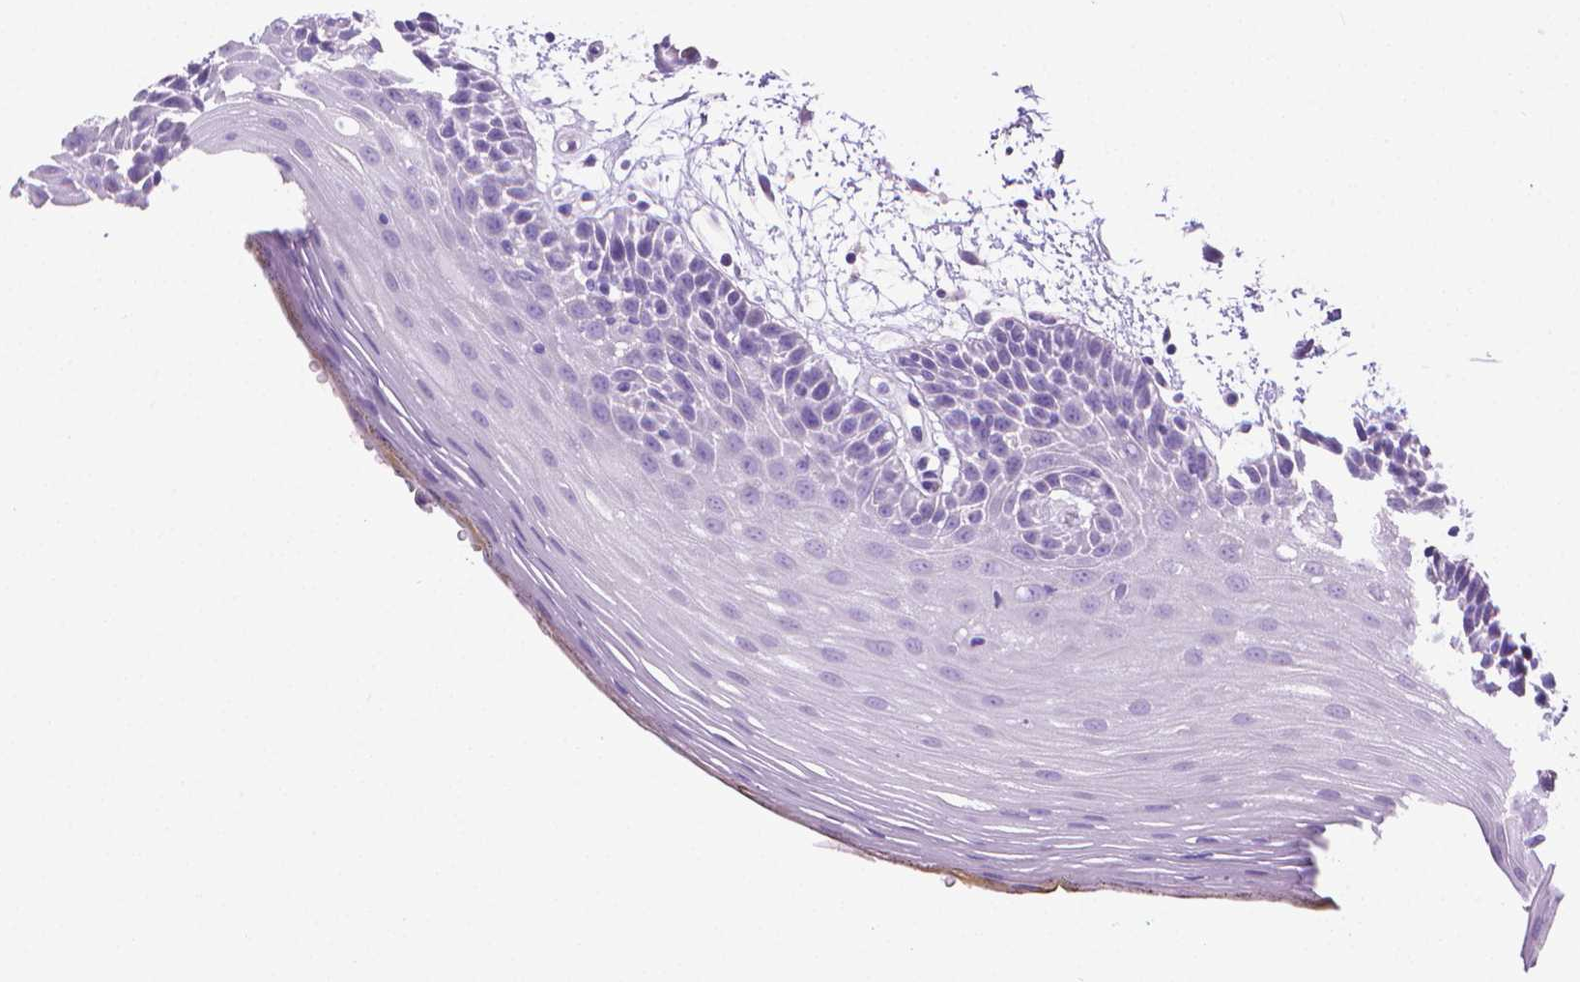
{"staining": {"intensity": "negative", "quantity": "none", "location": "none"}, "tissue": "oral mucosa", "cell_type": "Squamous epithelial cells", "image_type": "normal", "snomed": [{"axis": "morphology", "description": "Normal tissue, NOS"}, {"axis": "morphology", "description": "Squamous cell carcinoma, NOS"}, {"axis": "topography", "description": "Oral tissue"}, {"axis": "topography", "description": "Head-Neck"}], "caption": "IHC histopathology image of benign oral mucosa: oral mucosa stained with DAB displays no significant protein staining in squamous epithelial cells. Brightfield microscopy of IHC stained with DAB (brown) and hematoxylin (blue), captured at high magnification.", "gene": "PNMA2", "patient": {"sex": "male", "age": 52}}